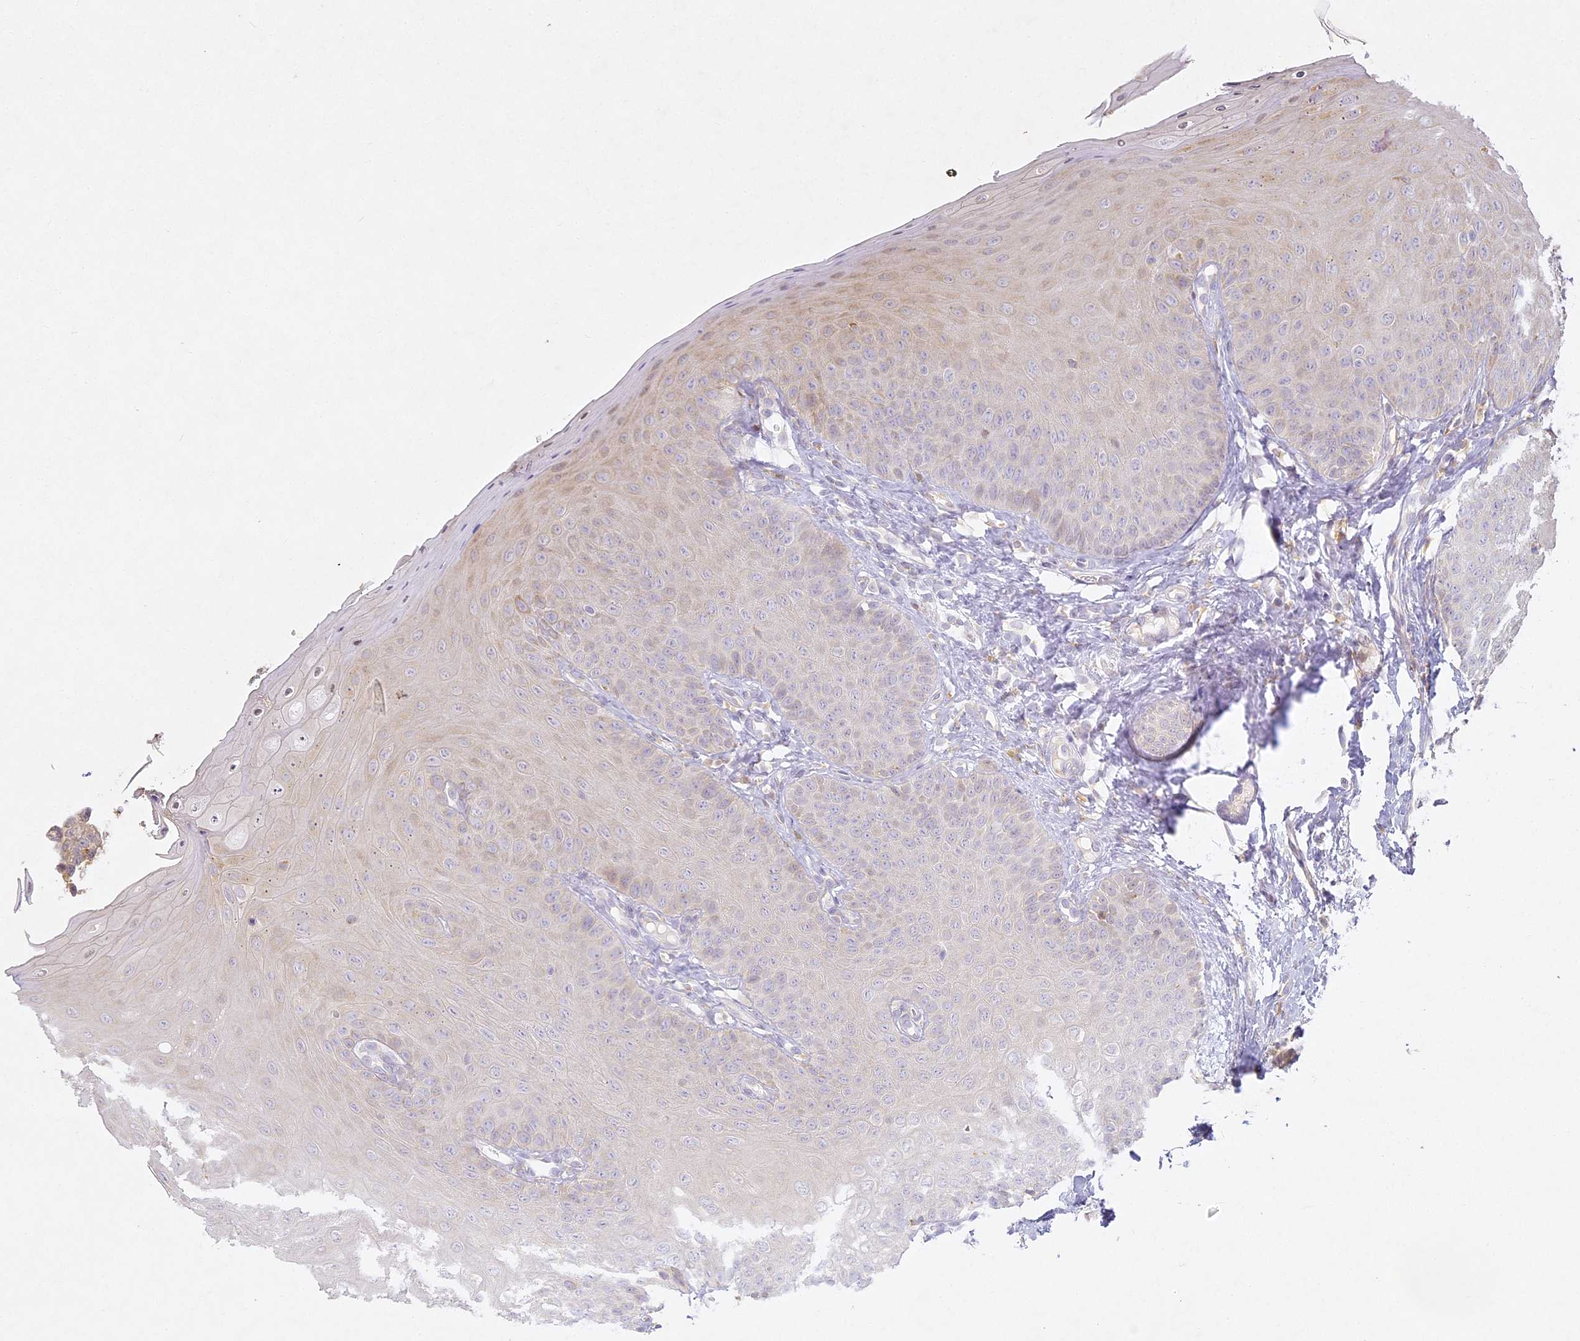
{"staining": {"intensity": "weak", "quantity": "25%-75%", "location": "cytoplasmic/membranous"}, "tissue": "oral mucosa", "cell_type": "Squamous epithelial cells", "image_type": "normal", "snomed": [{"axis": "morphology", "description": "Normal tissue, NOS"}, {"axis": "topography", "description": "Oral tissue"}], "caption": "Immunohistochemistry (IHC) micrograph of benign oral mucosa stained for a protein (brown), which demonstrates low levels of weak cytoplasmic/membranous staining in approximately 25%-75% of squamous epithelial cells.", "gene": "SLC30A5", "patient": {"sex": "female", "age": 68}}